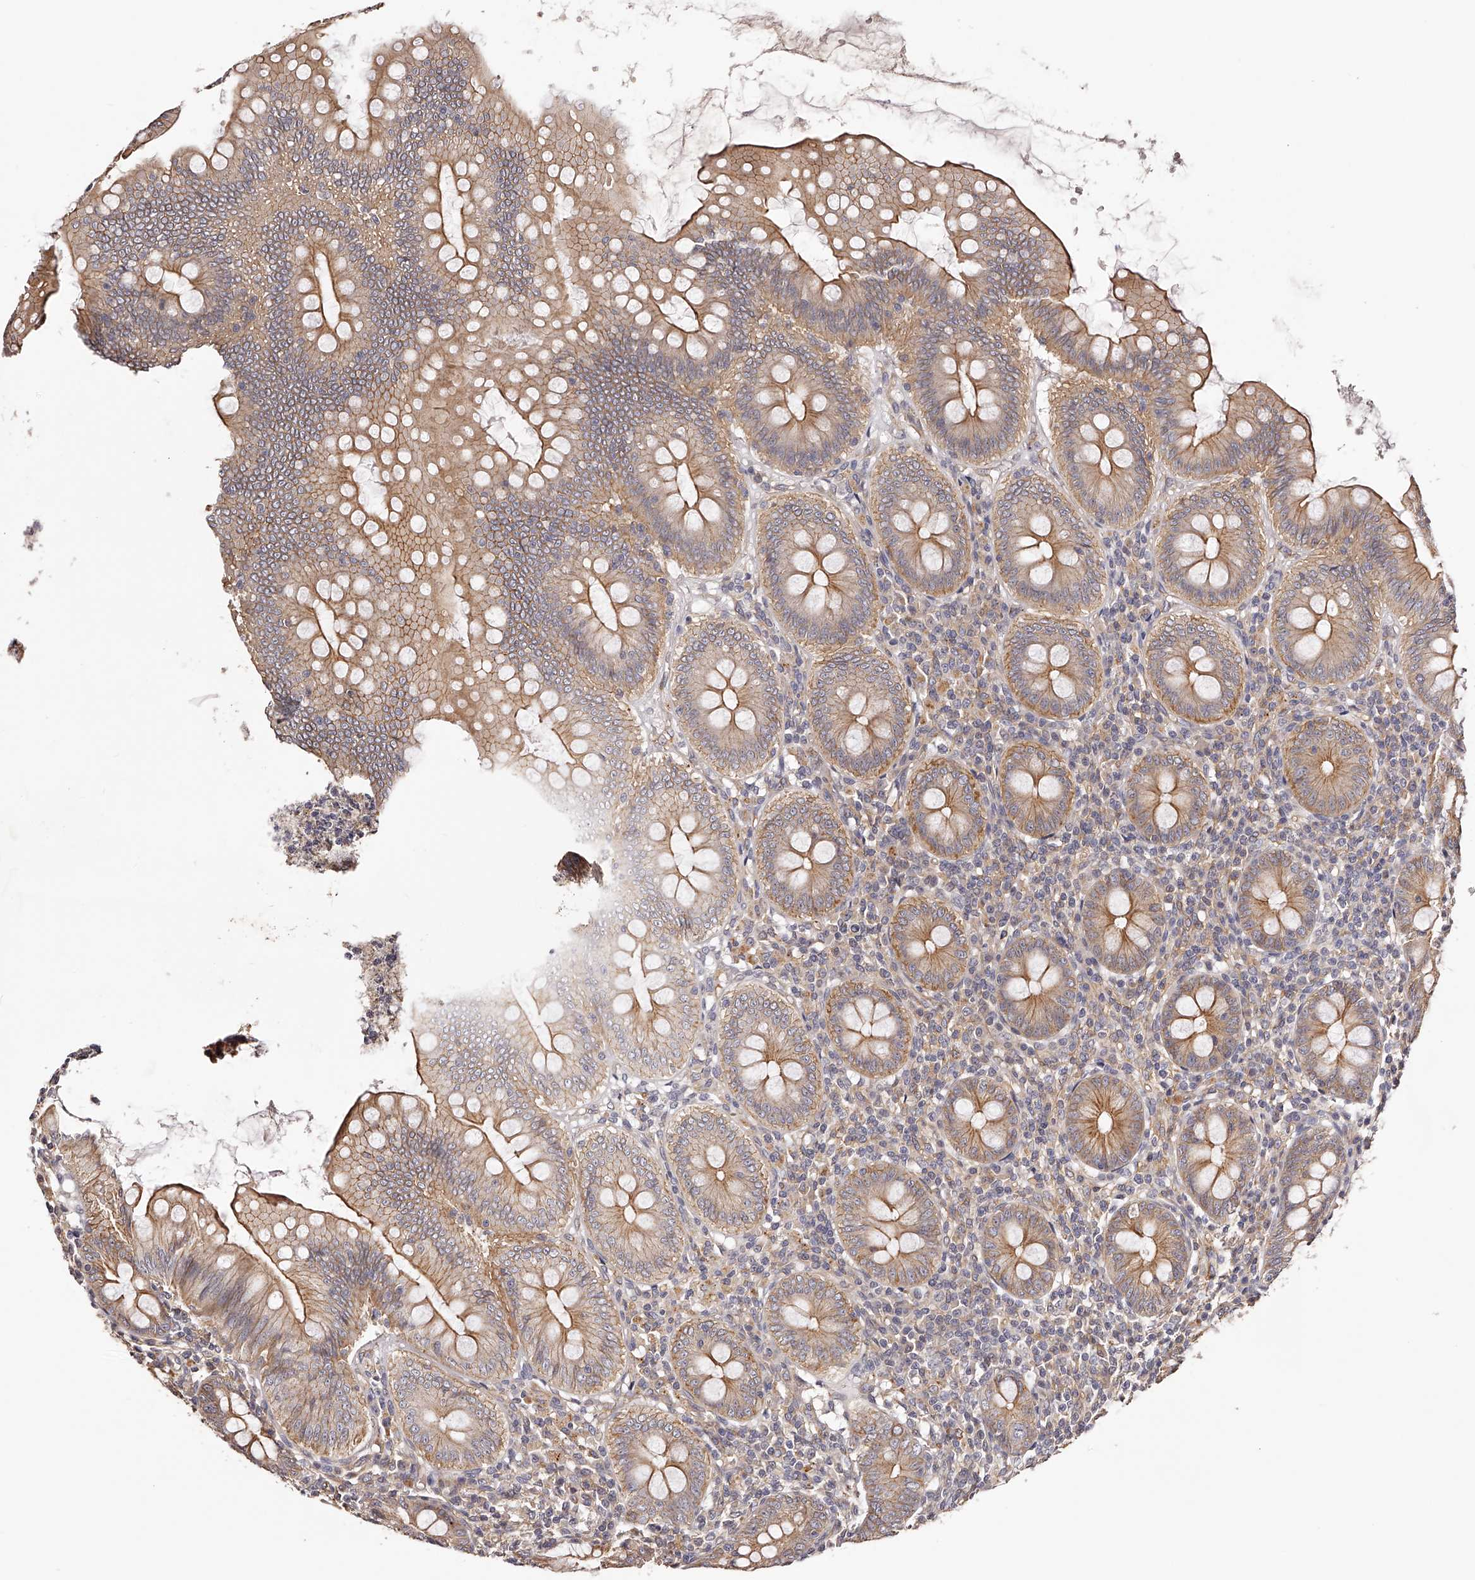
{"staining": {"intensity": "moderate", "quantity": ">75%", "location": "cytoplasmic/membranous"}, "tissue": "appendix", "cell_type": "Glandular cells", "image_type": "normal", "snomed": [{"axis": "morphology", "description": "Normal tissue, NOS"}, {"axis": "topography", "description": "Appendix"}], "caption": "Protein staining of benign appendix demonstrates moderate cytoplasmic/membranous positivity in approximately >75% of glandular cells.", "gene": "LTV1", "patient": {"sex": "male", "age": 14}}